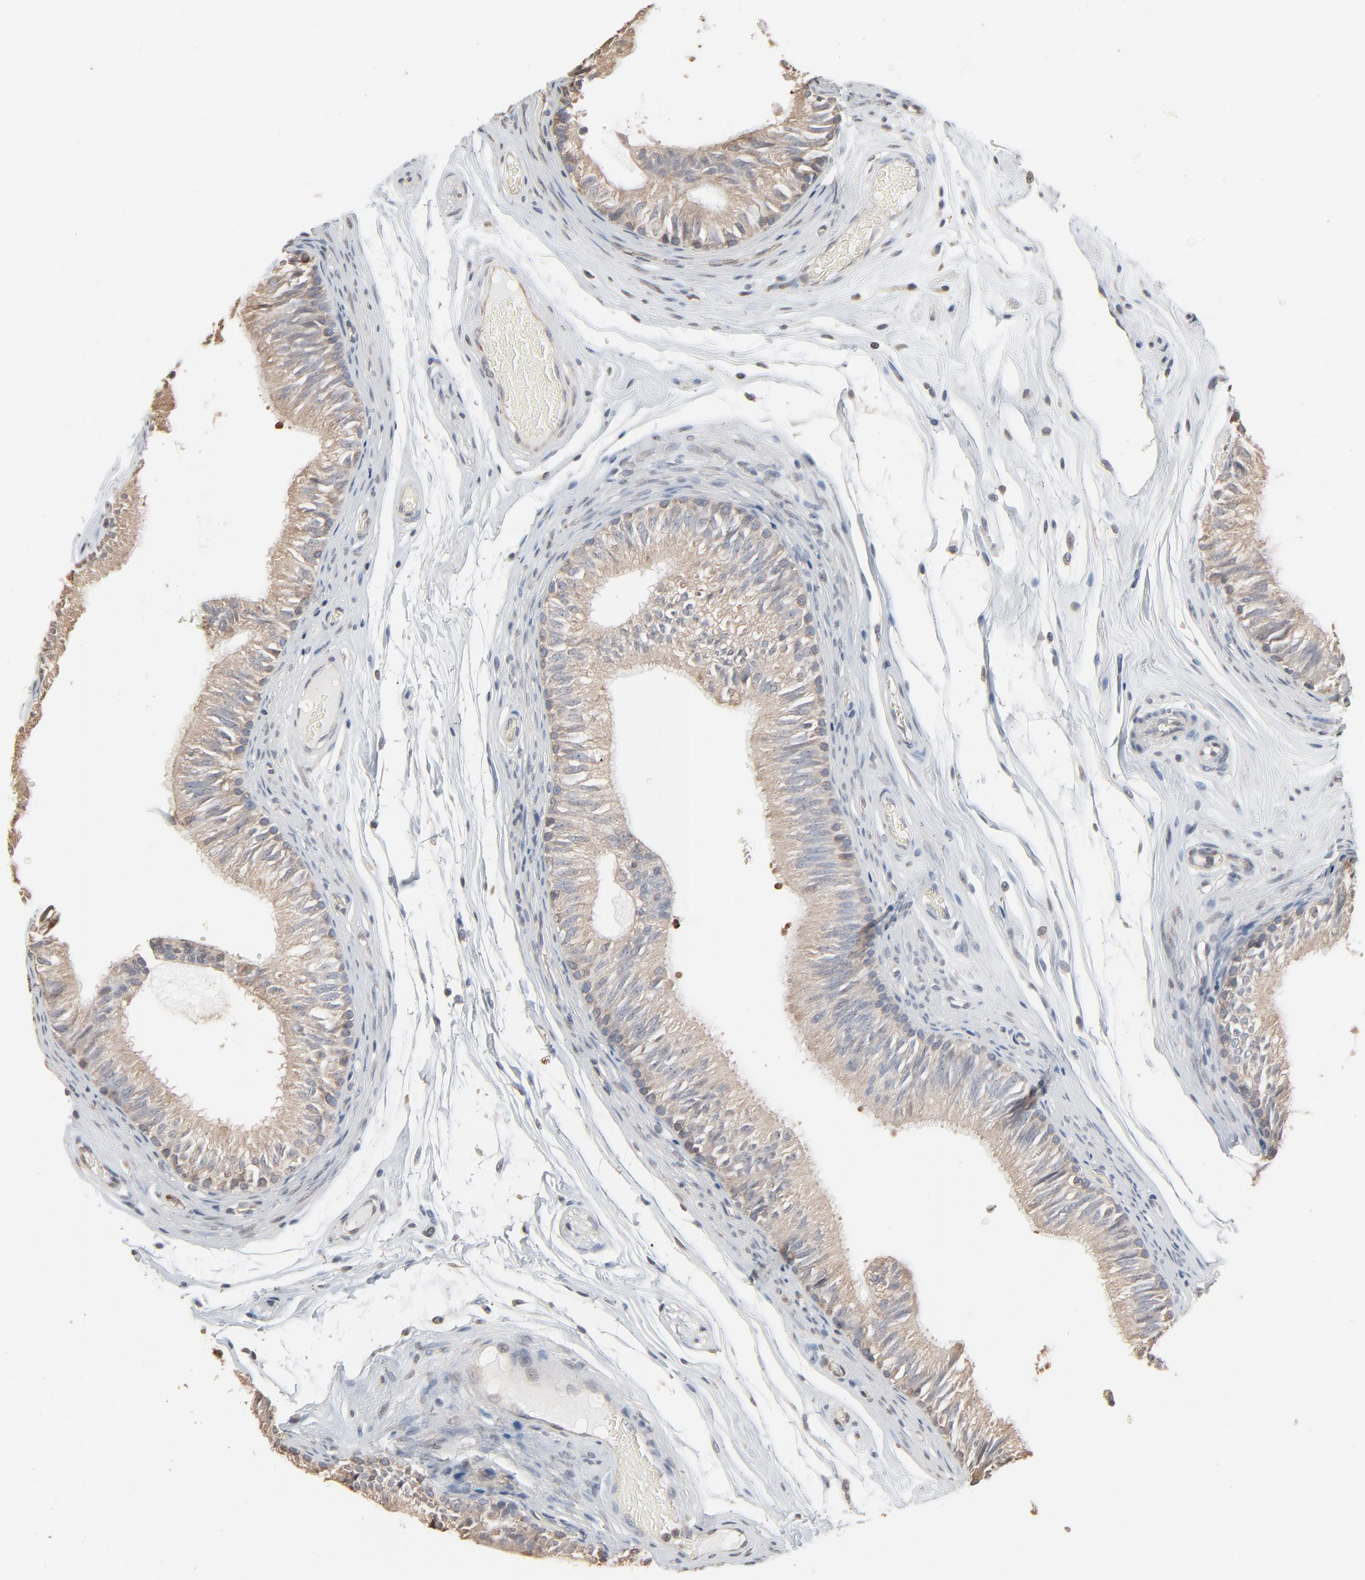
{"staining": {"intensity": "weak", "quantity": ">75%", "location": "cytoplasmic/membranous"}, "tissue": "epididymis", "cell_type": "Glandular cells", "image_type": "normal", "snomed": [{"axis": "morphology", "description": "Normal tissue, NOS"}, {"axis": "topography", "description": "Testis"}, {"axis": "topography", "description": "Epididymis"}], "caption": "Protein analysis of unremarkable epididymis demonstrates weak cytoplasmic/membranous positivity in about >75% of glandular cells.", "gene": "CCT5", "patient": {"sex": "male", "age": 36}}